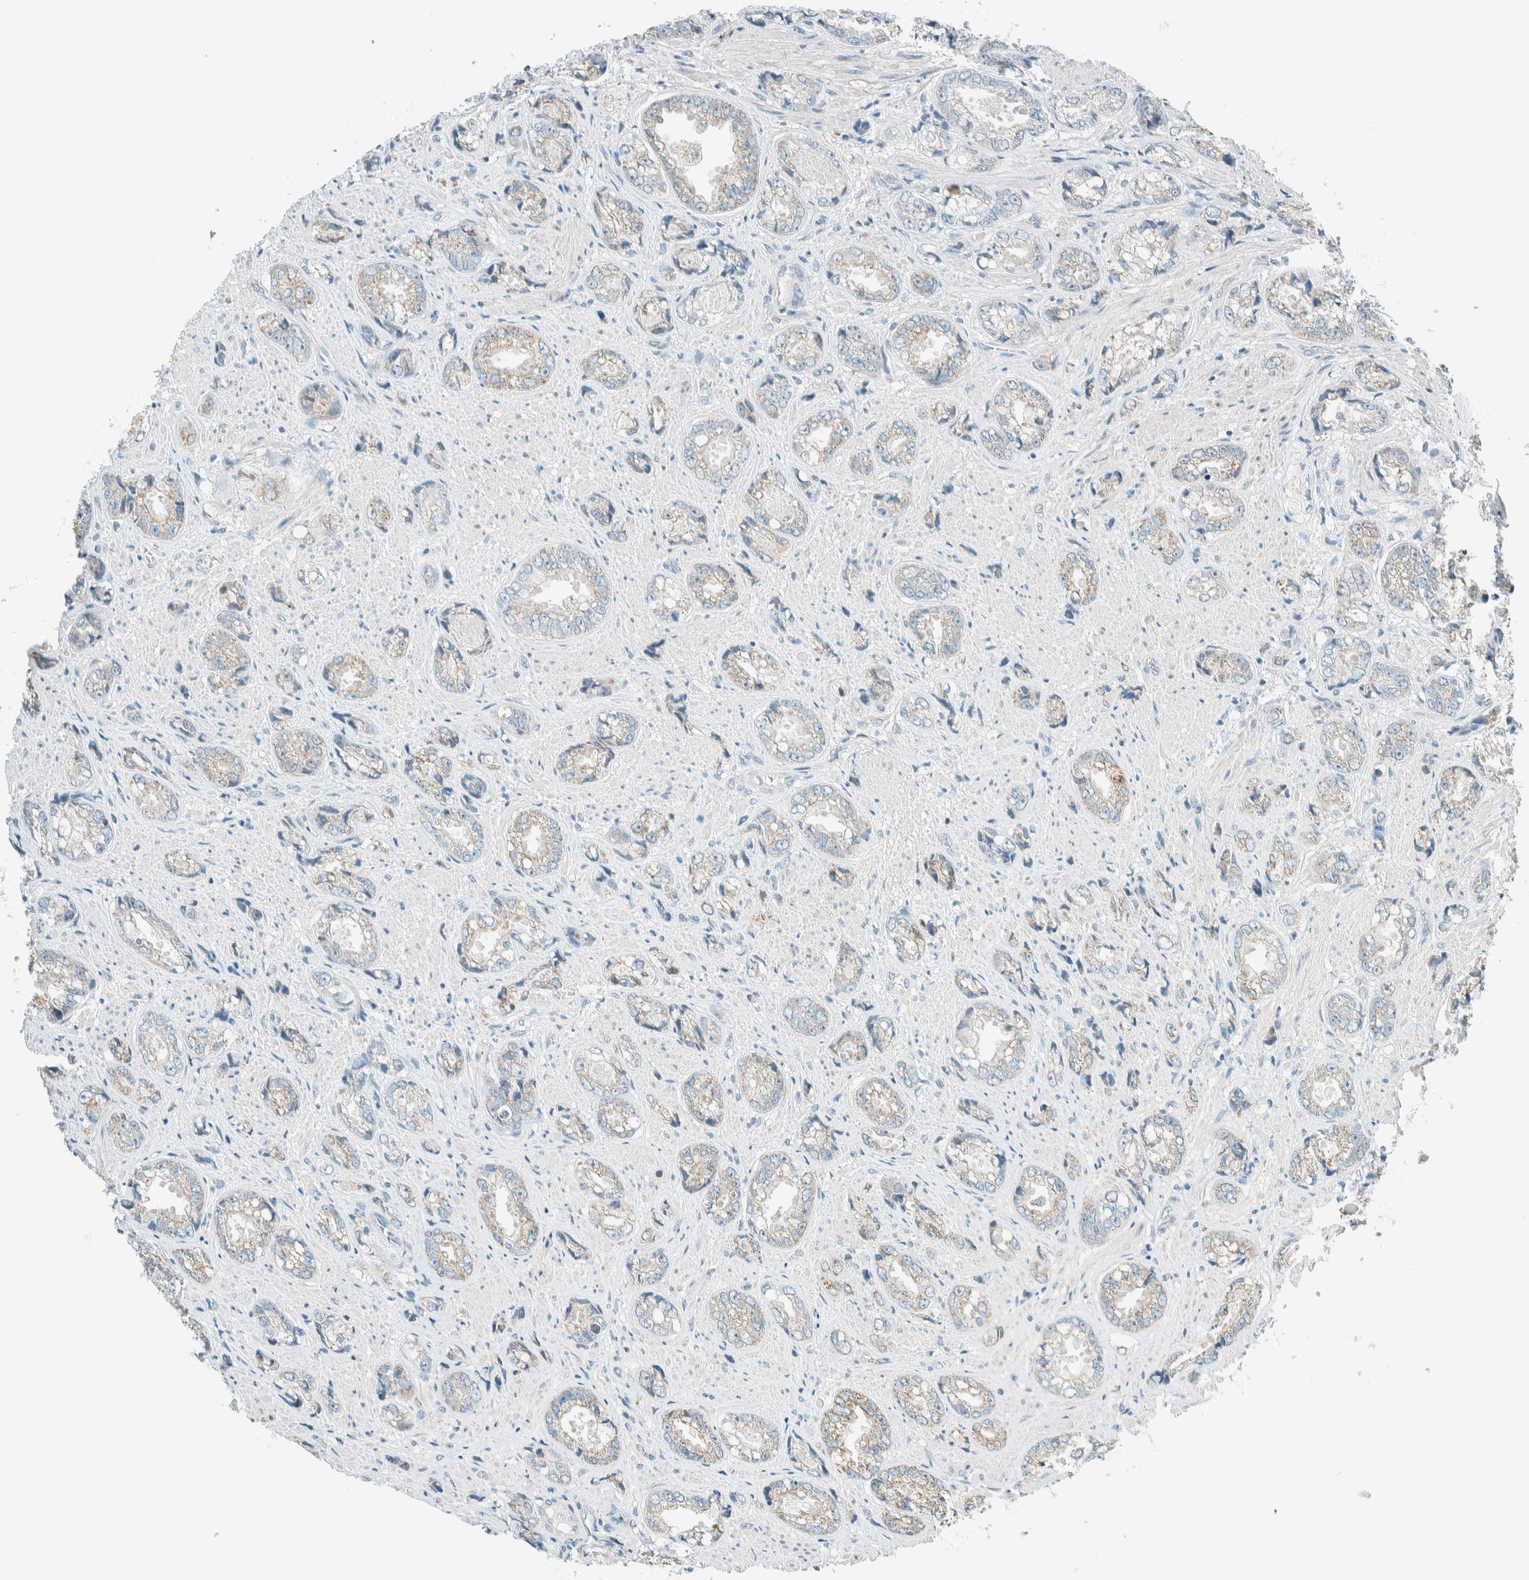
{"staining": {"intensity": "weak", "quantity": "25%-75%", "location": "cytoplasmic/membranous"}, "tissue": "prostate cancer", "cell_type": "Tumor cells", "image_type": "cancer", "snomed": [{"axis": "morphology", "description": "Adenocarcinoma, High grade"}, {"axis": "topography", "description": "Prostate"}], "caption": "DAB (3,3'-diaminobenzidine) immunohistochemical staining of prostate cancer (adenocarcinoma (high-grade)) displays weak cytoplasmic/membranous protein positivity in approximately 25%-75% of tumor cells. Ihc stains the protein of interest in brown and the nuclei are stained blue.", "gene": "ALDH7A1", "patient": {"sex": "male", "age": 61}}